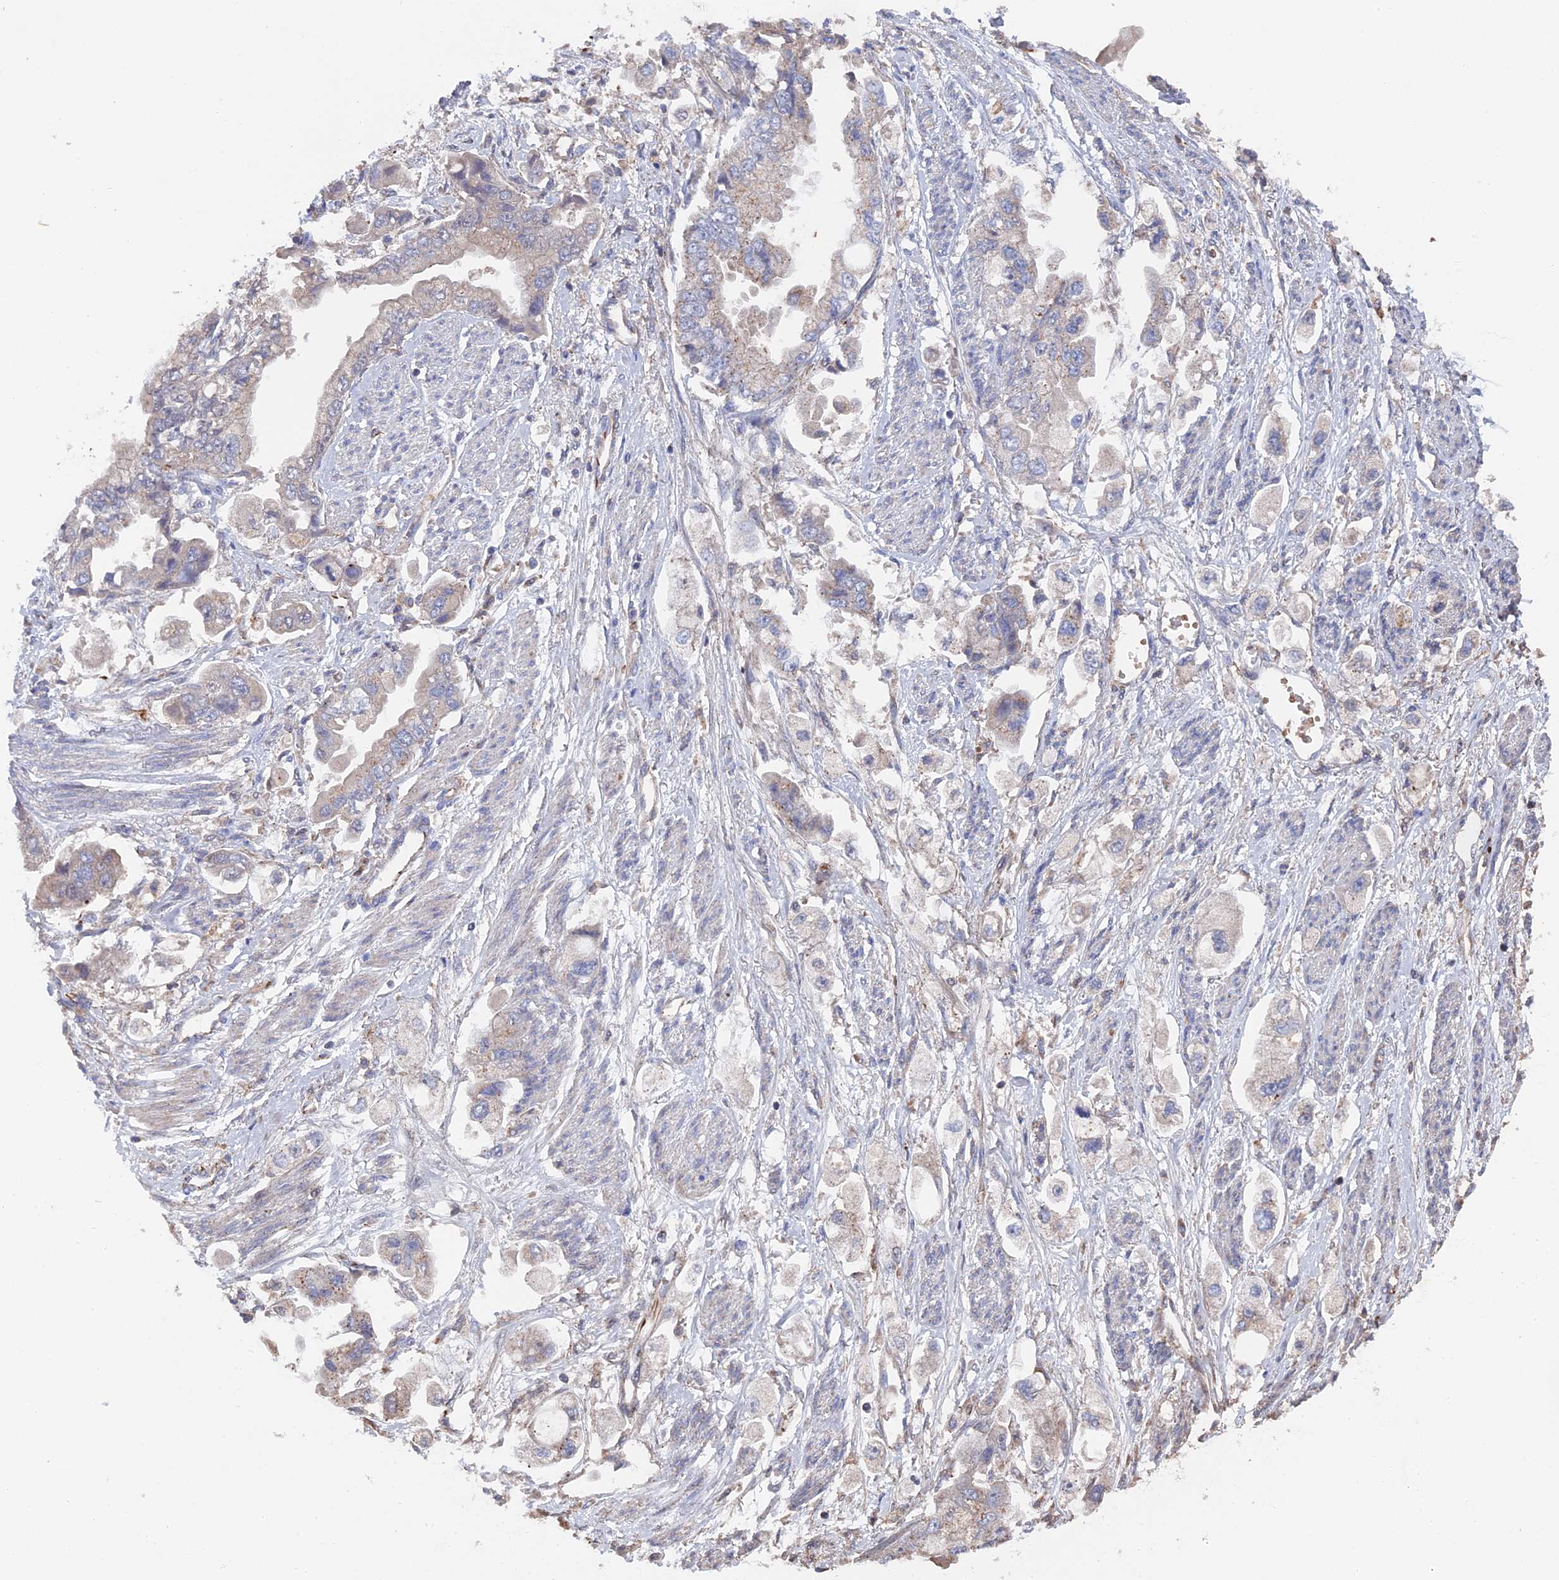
{"staining": {"intensity": "negative", "quantity": "none", "location": "none"}, "tissue": "stomach cancer", "cell_type": "Tumor cells", "image_type": "cancer", "snomed": [{"axis": "morphology", "description": "Adenocarcinoma, NOS"}, {"axis": "topography", "description": "Stomach"}], "caption": "This is an IHC histopathology image of adenocarcinoma (stomach). There is no positivity in tumor cells.", "gene": "SMG9", "patient": {"sex": "male", "age": 62}}